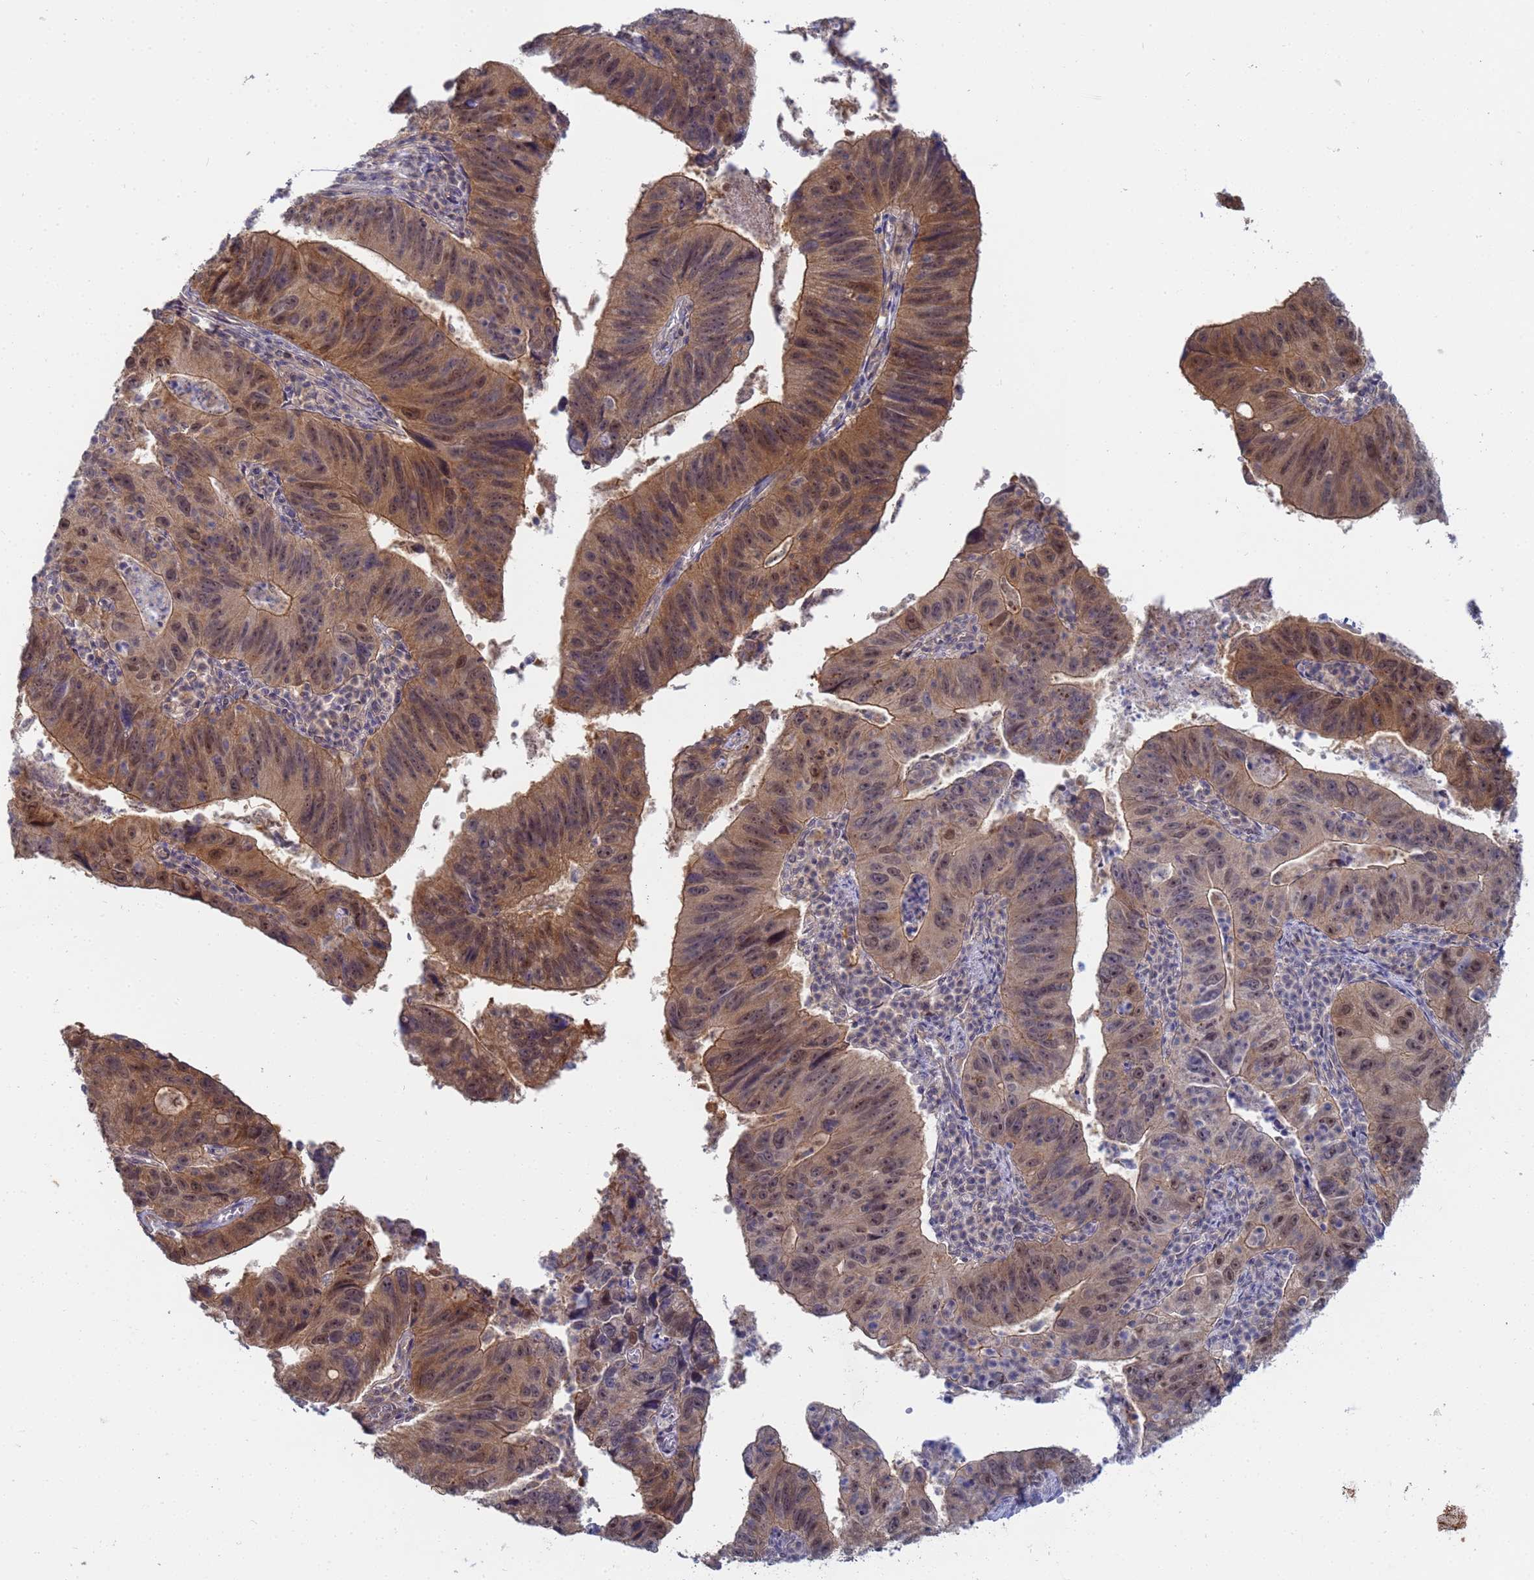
{"staining": {"intensity": "moderate", "quantity": ">75%", "location": "cytoplasmic/membranous,nuclear"}, "tissue": "stomach cancer", "cell_type": "Tumor cells", "image_type": "cancer", "snomed": [{"axis": "morphology", "description": "Adenocarcinoma, NOS"}, {"axis": "topography", "description": "Stomach"}], "caption": "This is a histology image of immunohistochemistry staining of adenocarcinoma (stomach), which shows moderate positivity in the cytoplasmic/membranous and nuclear of tumor cells.", "gene": "SHARPIN", "patient": {"sex": "male", "age": 59}}